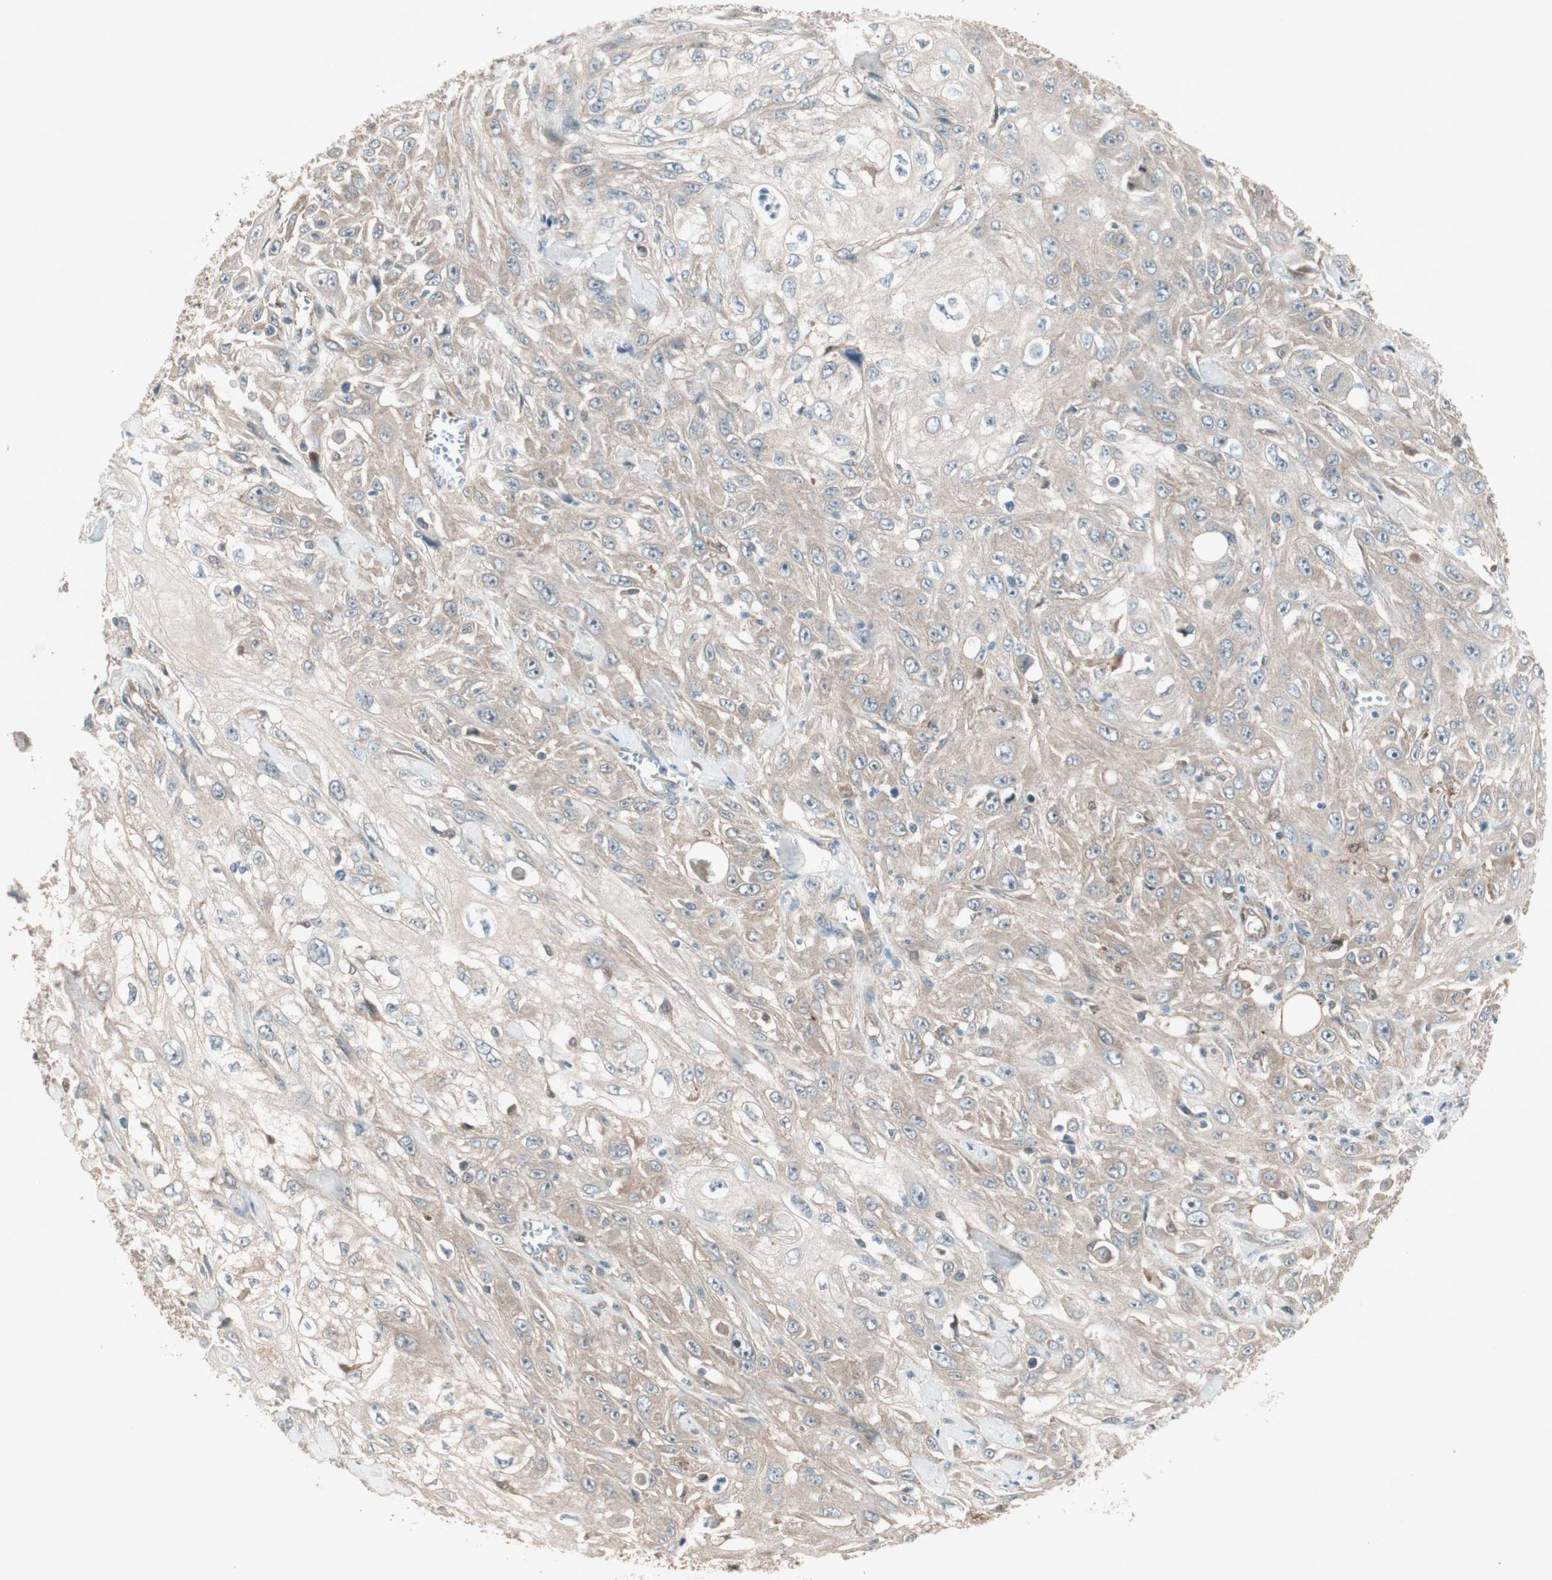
{"staining": {"intensity": "weak", "quantity": ">75%", "location": "cytoplasmic/membranous"}, "tissue": "skin cancer", "cell_type": "Tumor cells", "image_type": "cancer", "snomed": [{"axis": "morphology", "description": "Squamous cell carcinoma, NOS"}, {"axis": "morphology", "description": "Squamous cell carcinoma, metastatic, NOS"}, {"axis": "topography", "description": "Skin"}, {"axis": "topography", "description": "Lymph node"}], "caption": "Human skin cancer (metastatic squamous cell carcinoma) stained with a protein marker shows weak staining in tumor cells.", "gene": "SDSL", "patient": {"sex": "male", "age": 75}}